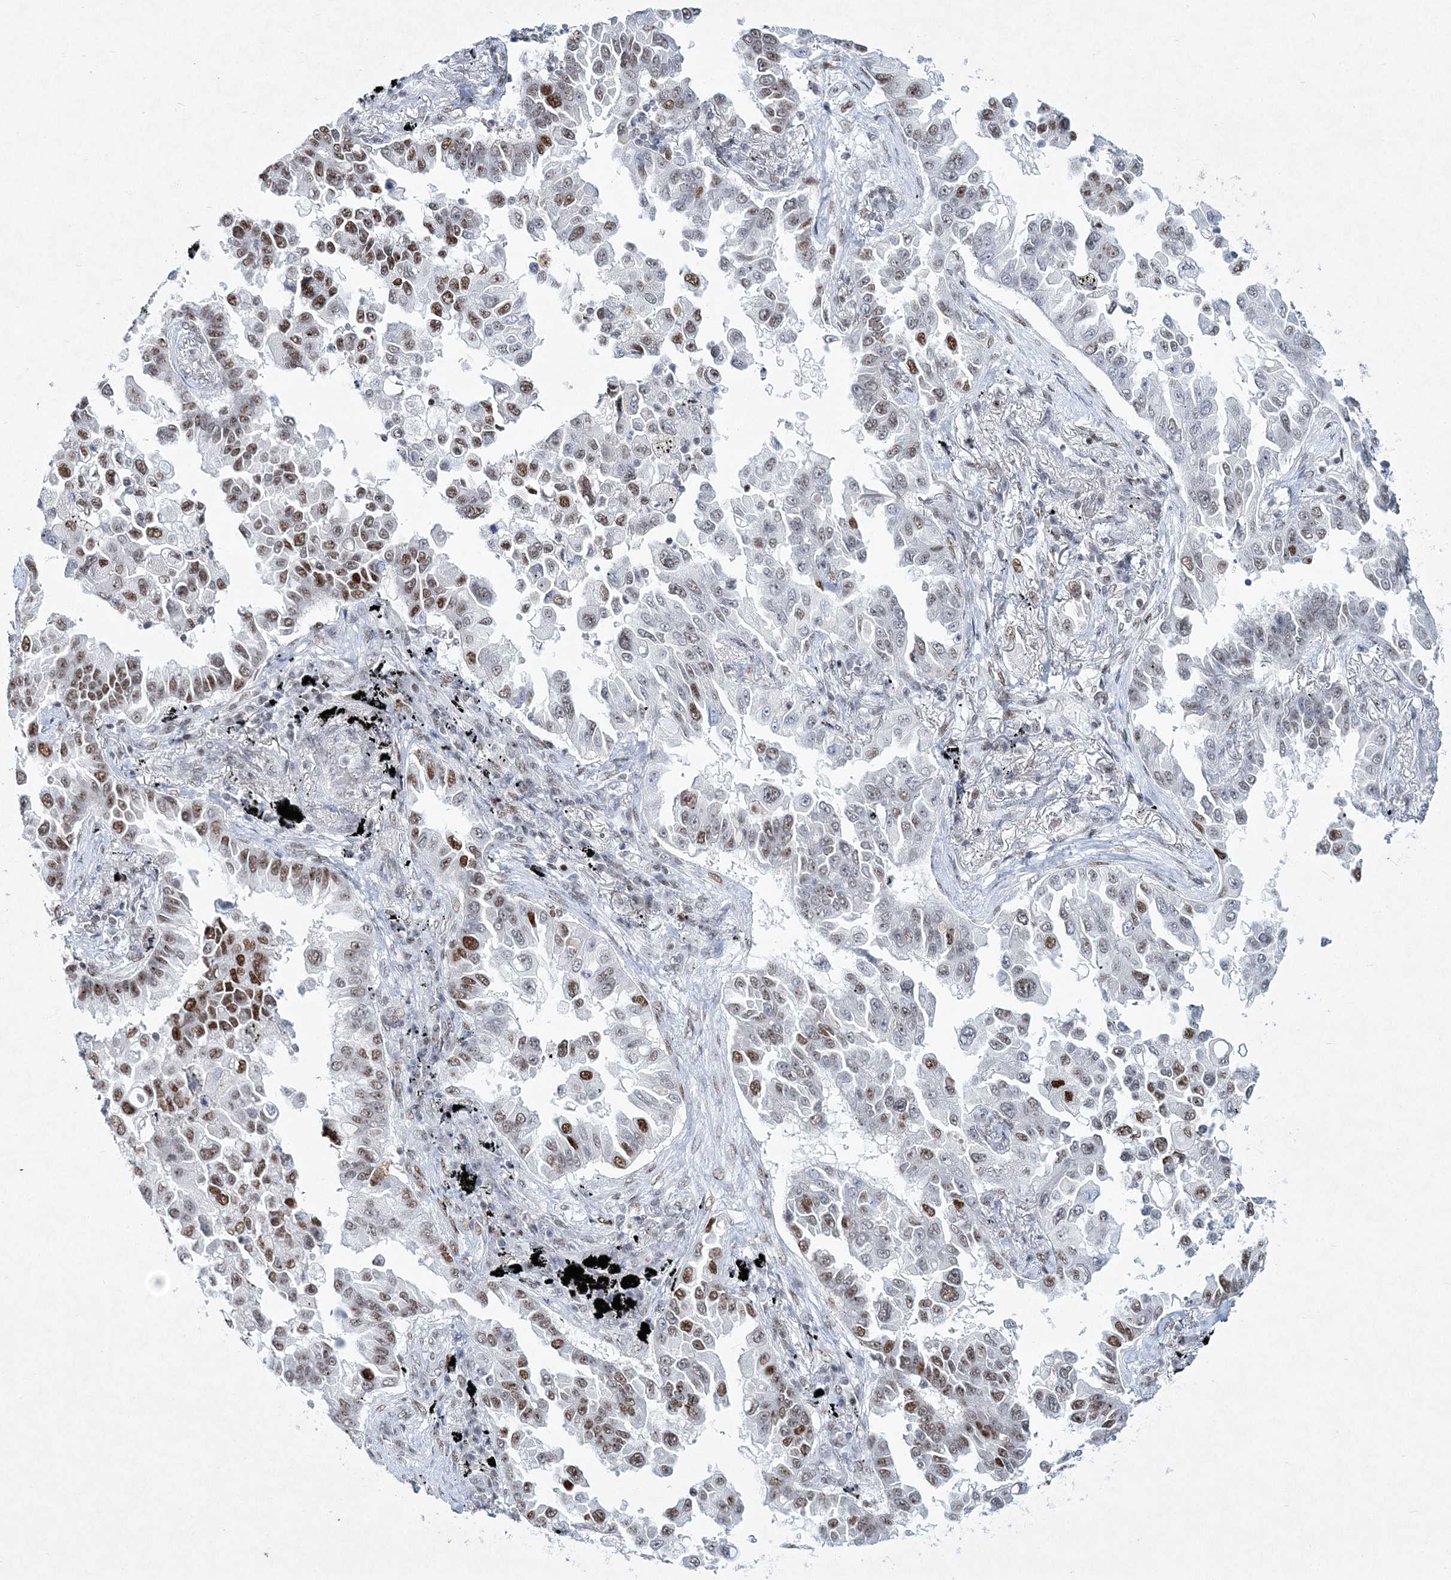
{"staining": {"intensity": "moderate", "quantity": "25%-75%", "location": "nuclear"}, "tissue": "lung cancer", "cell_type": "Tumor cells", "image_type": "cancer", "snomed": [{"axis": "morphology", "description": "Adenocarcinoma, NOS"}, {"axis": "topography", "description": "Lung"}], "caption": "There is medium levels of moderate nuclear positivity in tumor cells of lung cancer (adenocarcinoma), as demonstrated by immunohistochemical staining (brown color).", "gene": "LRRFIP2", "patient": {"sex": "female", "age": 67}}